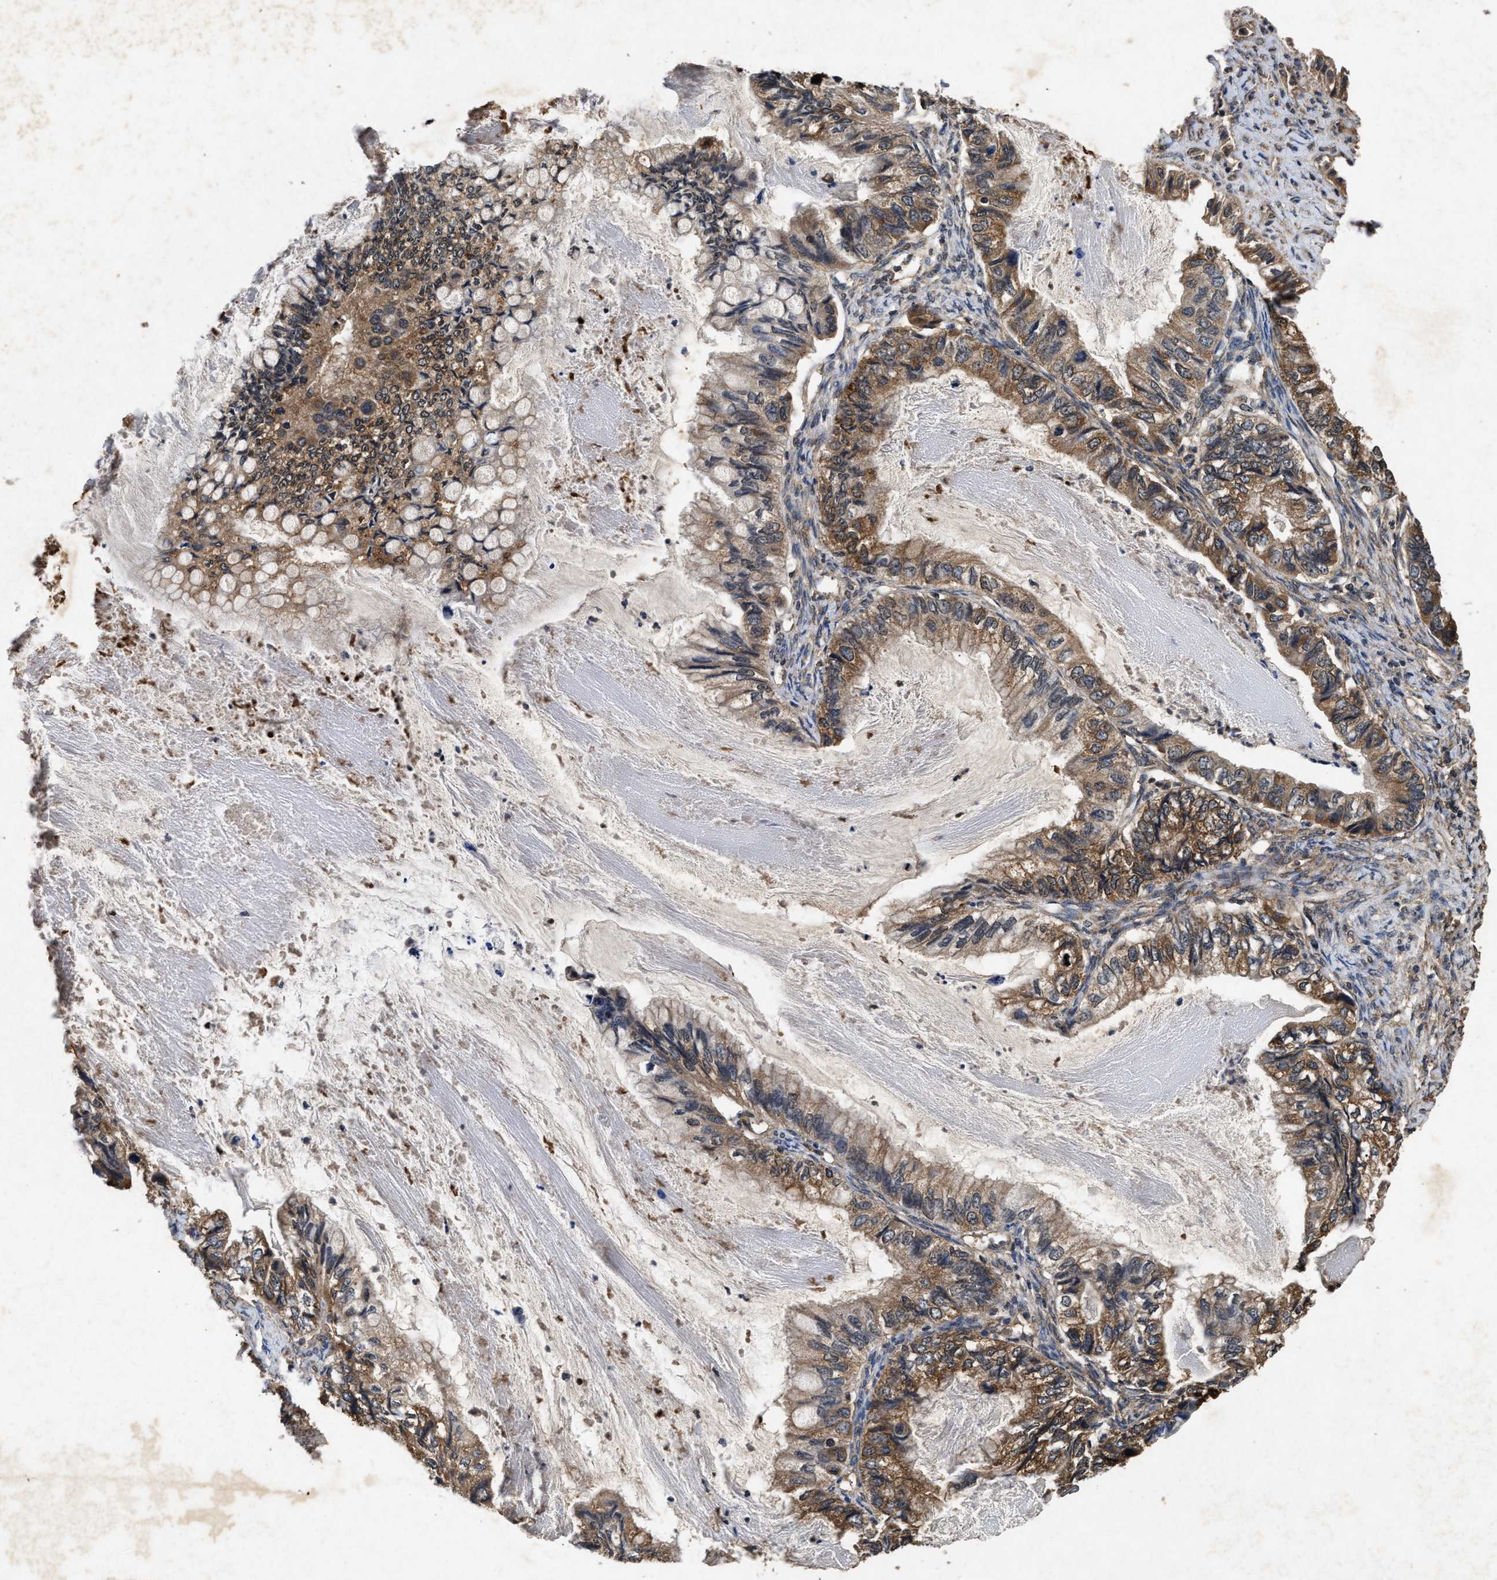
{"staining": {"intensity": "moderate", "quantity": ">75%", "location": "cytoplasmic/membranous"}, "tissue": "ovarian cancer", "cell_type": "Tumor cells", "image_type": "cancer", "snomed": [{"axis": "morphology", "description": "Cystadenocarcinoma, mucinous, NOS"}, {"axis": "topography", "description": "Ovary"}], "caption": "This micrograph shows immunohistochemistry staining of human mucinous cystadenocarcinoma (ovarian), with medium moderate cytoplasmic/membranous staining in about >75% of tumor cells.", "gene": "PDAP1", "patient": {"sex": "female", "age": 80}}